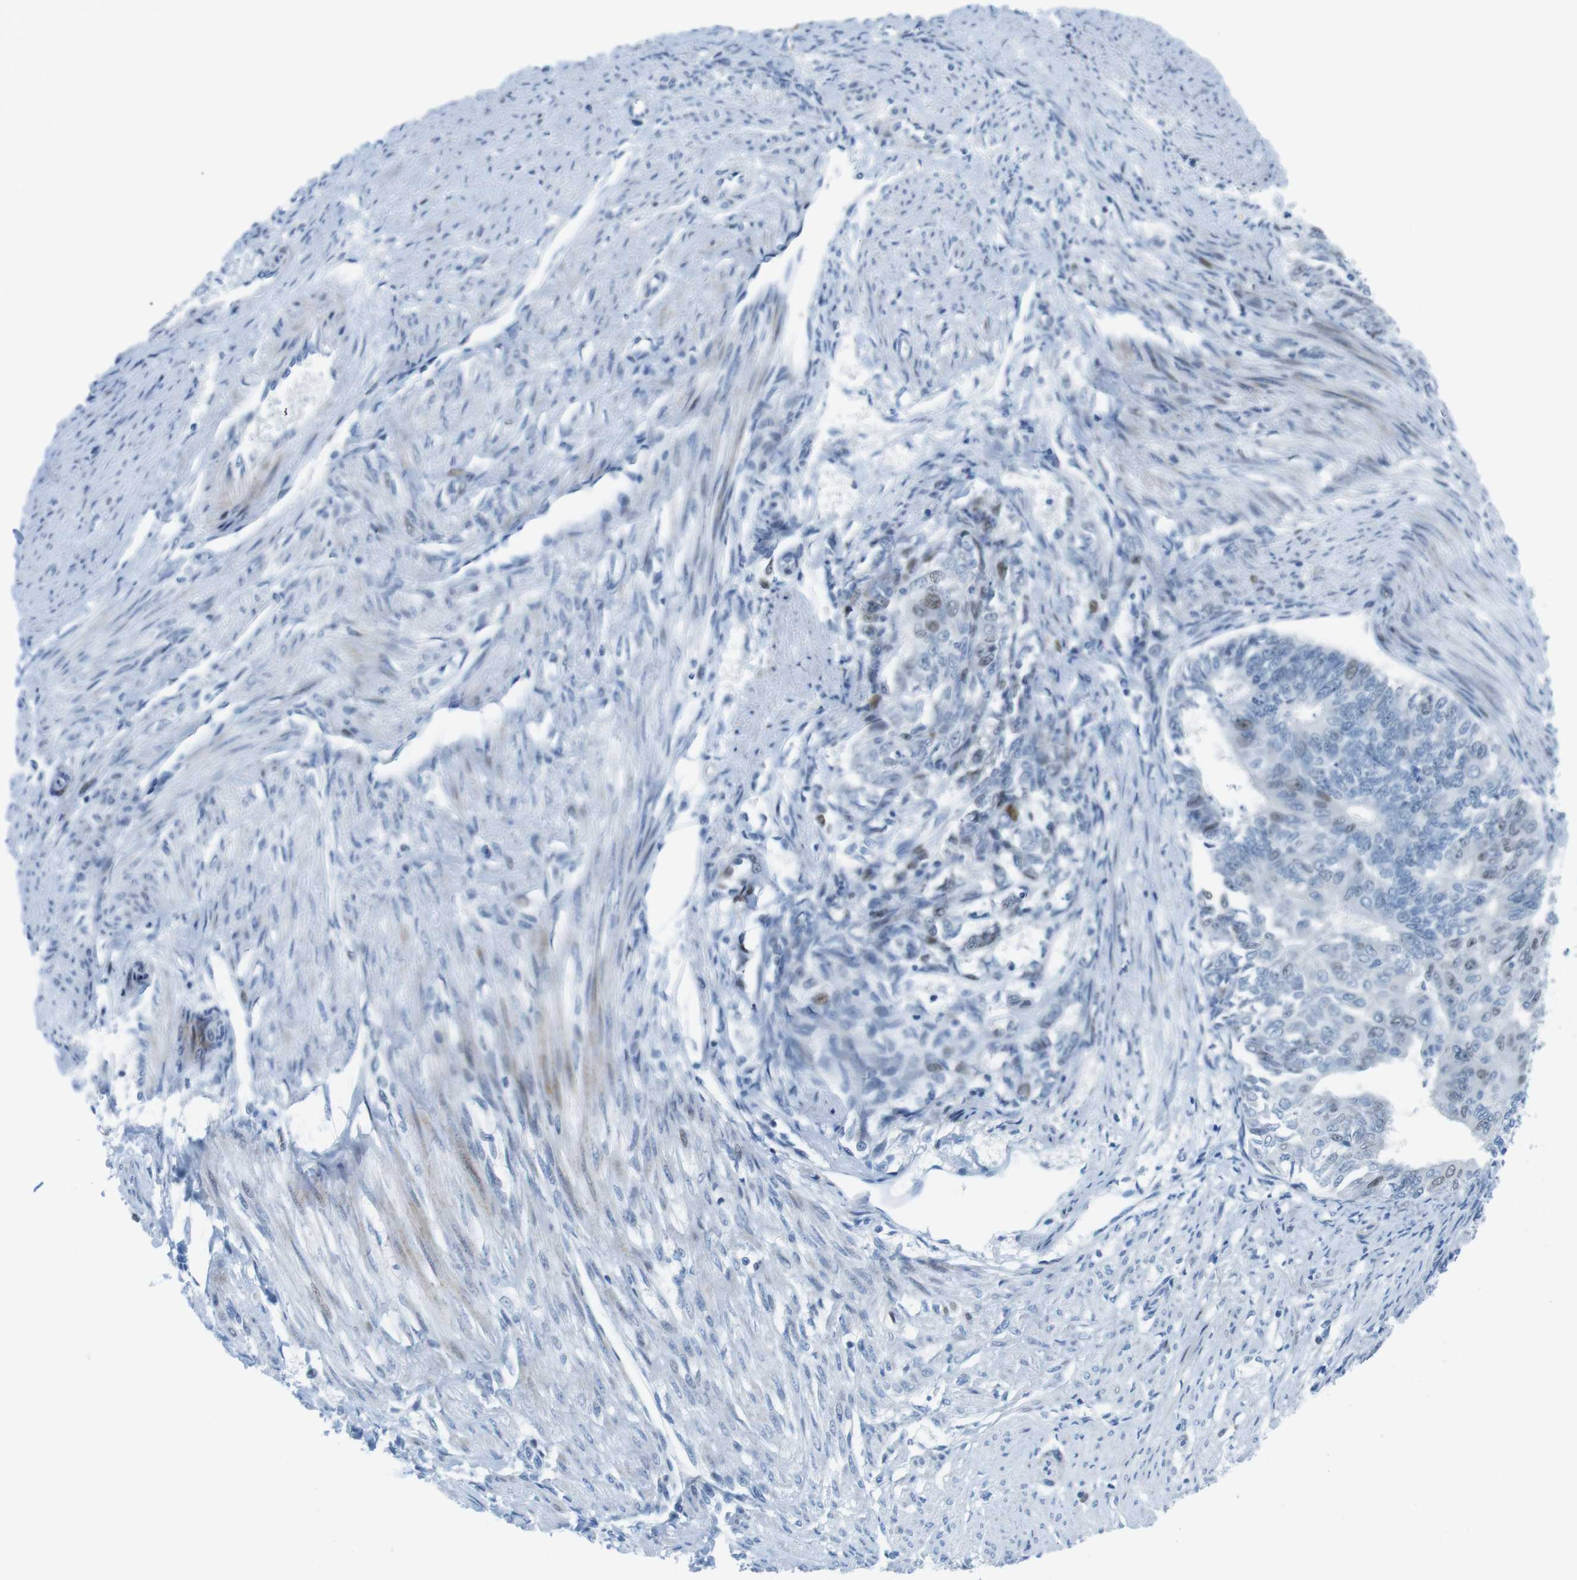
{"staining": {"intensity": "weak", "quantity": "<25%", "location": "nuclear"}, "tissue": "endometrial cancer", "cell_type": "Tumor cells", "image_type": "cancer", "snomed": [{"axis": "morphology", "description": "Adenocarcinoma, NOS"}, {"axis": "topography", "description": "Endometrium"}], "caption": "This micrograph is of endometrial cancer (adenocarcinoma) stained with immunohistochemistry to label a protein in brown with the nuclei are counter-stained blue. There is no staining in tumor cells.", "gene": "CHAF1A", "patient": {"sex": "female", "age": 32}}